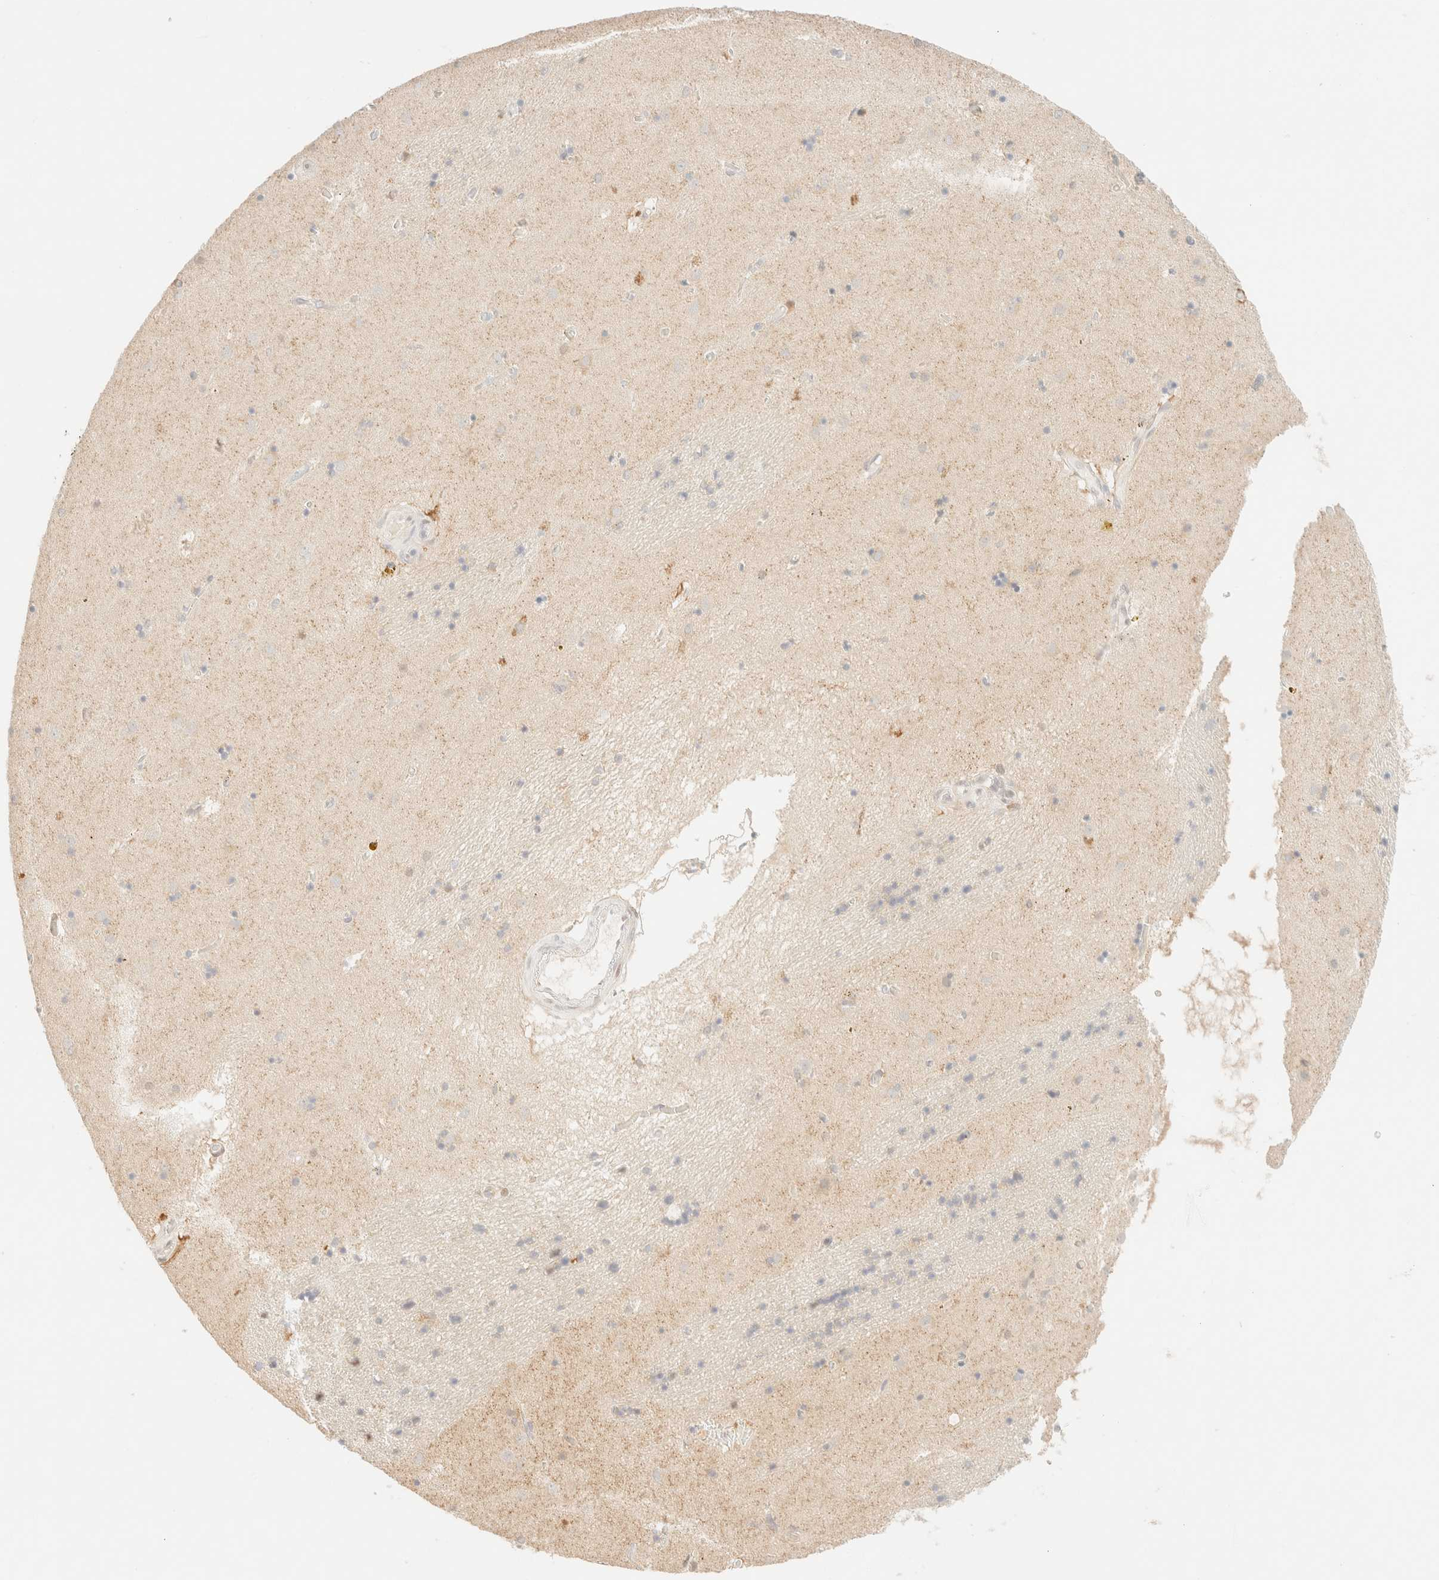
{"staining": {"intensity": "weak", "quantity": "<25%", "location": "nuclear"}, "tissue": "caudate", "cell_type": "Glial cells", "image_type": "normal", "snomed": [{"axis": "morphology", "description": "Normal tissue, NOS"}, {"axis": "topography", "description": "Lateral ventricle wall"}], "caption": "IHC micrograph of unremarkable caudate stained for a protein (brown), which shows no expression in glial cells.", "gene": "TSR1", "patient": {"sex": "male", "age": 70}}